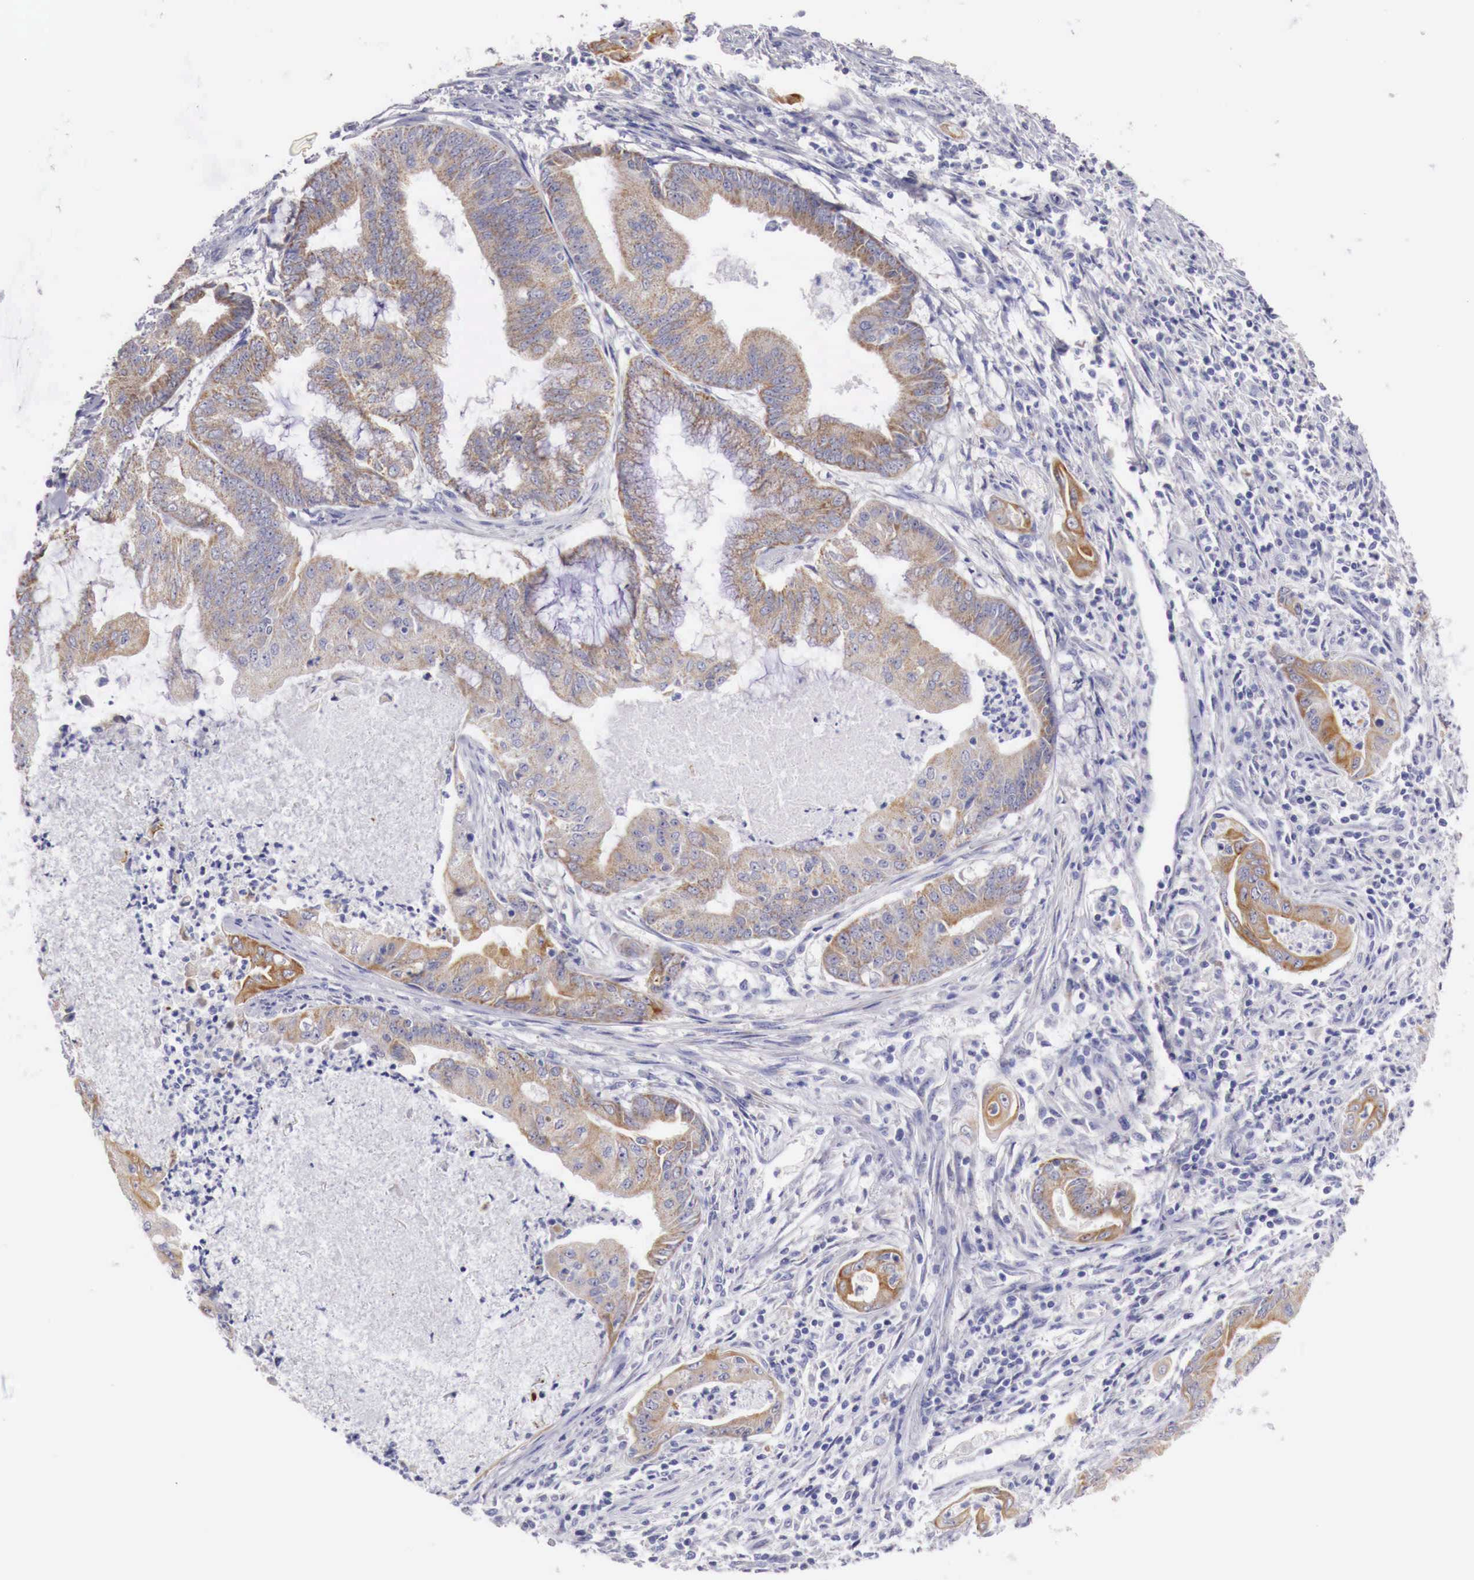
{"staining": {"intensity": "moderate", "quantity": ">75%", "location": "cytoplasmic/membranous"}, "tissue": "endometrial cancer", "cell_type": "Tumor cells", "image_type": "cancer", "snomed": [{"axis": "morphology", "description": "Adenocarcinoma, NOS"}, {"axis": "topography", "description": "Endometrium"}], "caption": "IHC of endometrial cancer (adenocarcinoma) displays medium levels of moderate cytoplasmic/membranous expression in approximately >75% of tumor cells.", "gene": "NREP", "patient": {"sex": "female", "age": 63}}